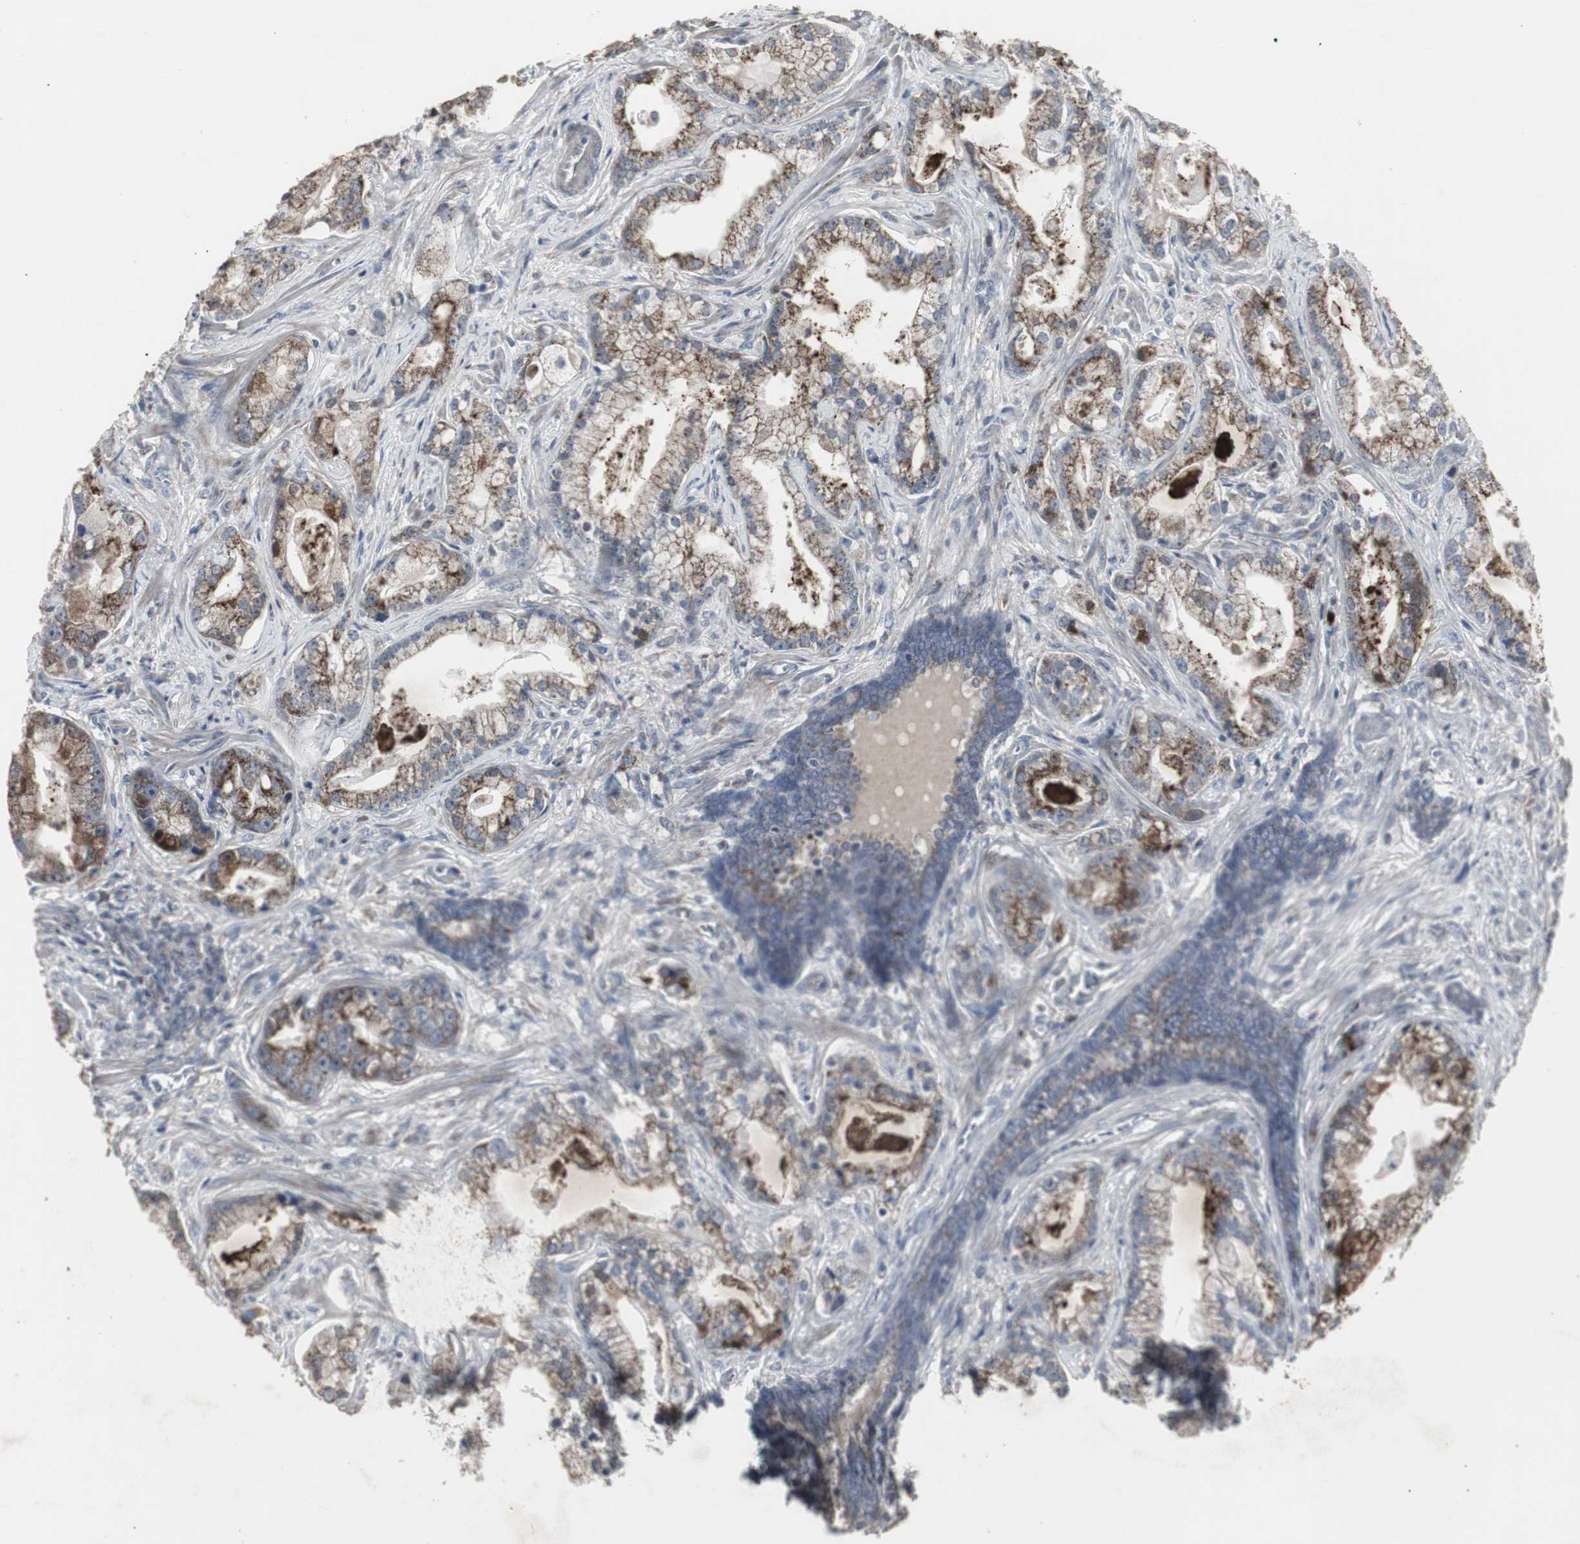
{"staining": {"intensity": "moderate", "quantity": ">75%", "location": "cytoplasmic/membranous"}, "tissue": "prostate cancer", "cell_type": "Tumor cells", "image_type": "cancer", "snomed": [{"axis": "morphology", "description": "Adenocarcinoma, Low grade"}, {"axis": "topography", "description": "Prostate"}], "caption": "Immunohistochemistry of human adenocarcinoma (low-grade) (prostate) shows medium levels of moderate cytoplasmic/membranous expression in about >75% of tumor cells.", "gene": "ACAA1", "patient": {"sex": "male", "age": 59}}